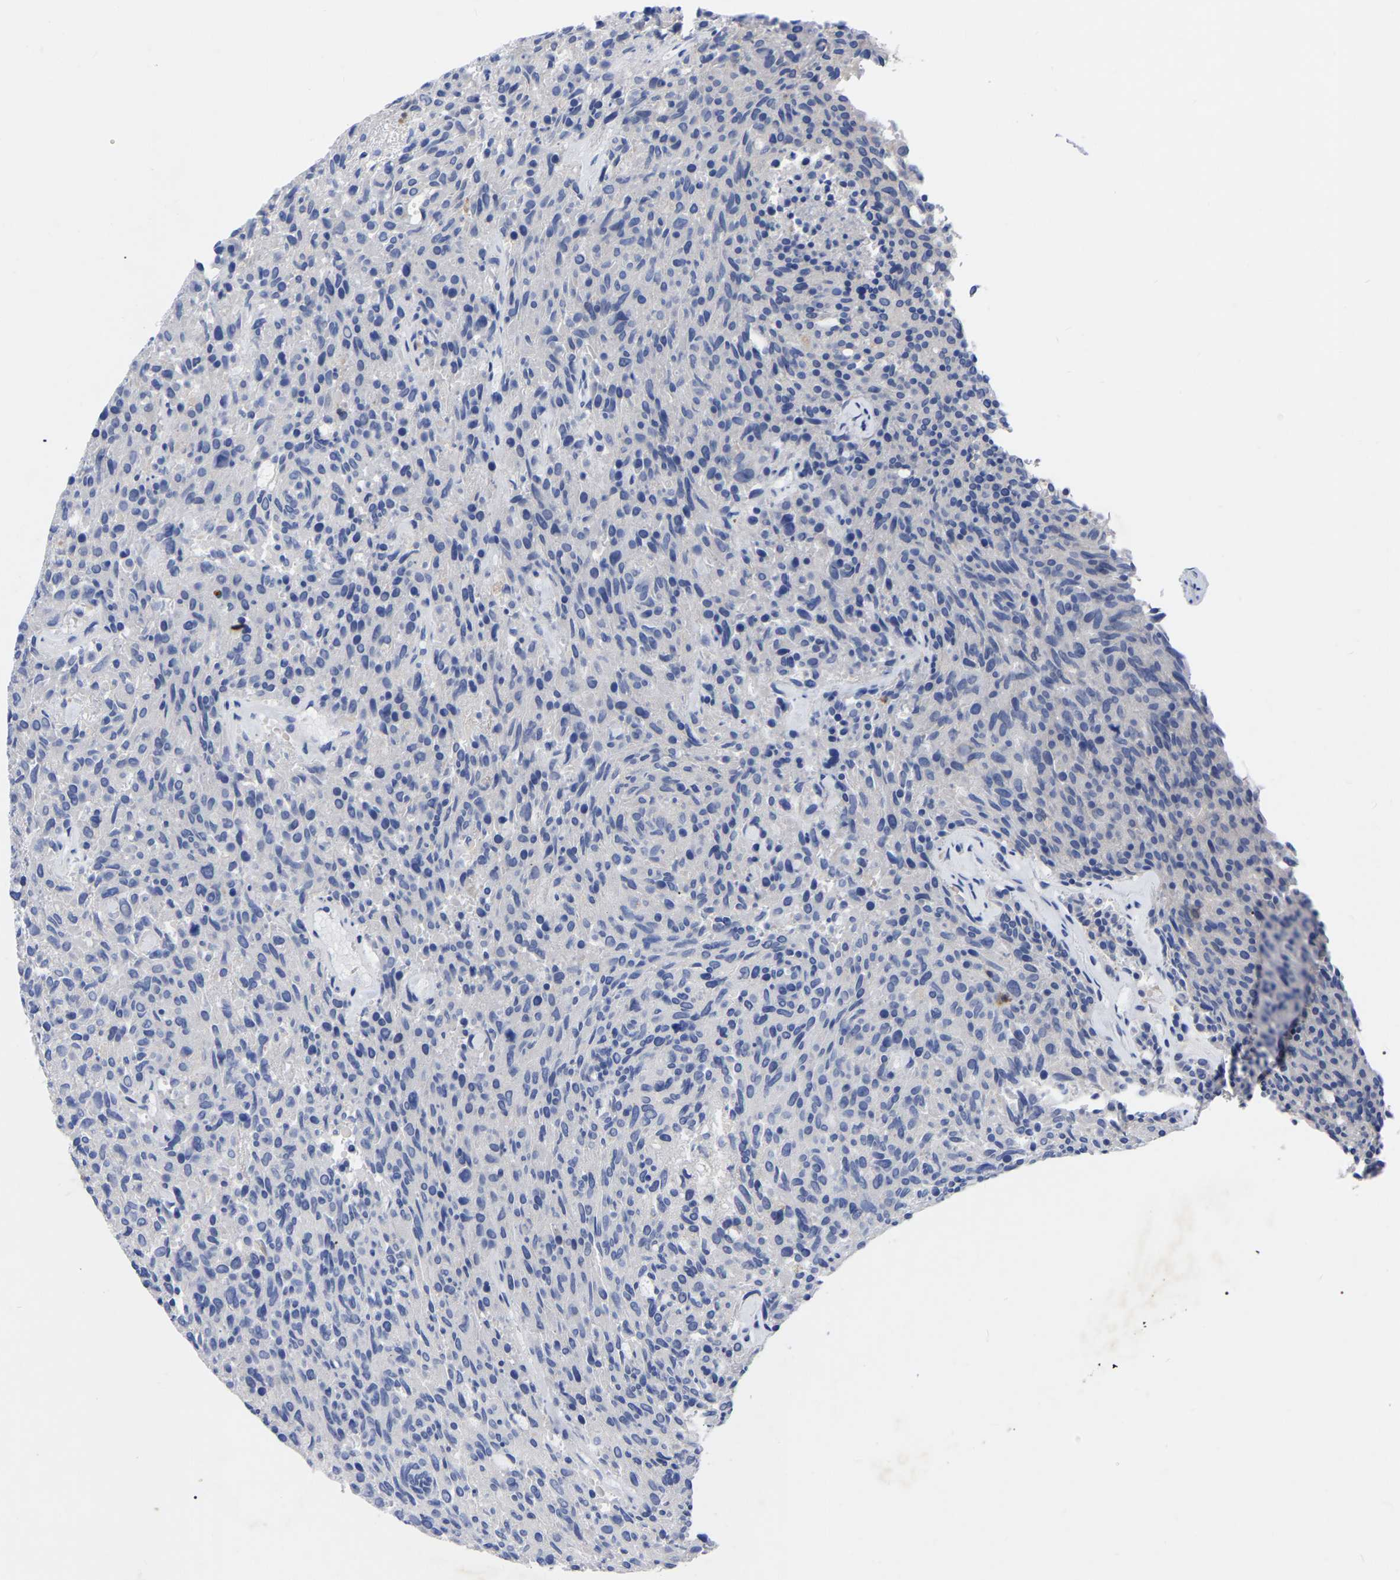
{"staining": {"intensity": "negative", "quantity": "none", "location": "none"}, "tissue": "carcinoid", "cell_type": "Tumor cells", "image_type": "cancer", "snomed": [{"axis": "morphology", "description": "Carcinoid, malignant, NOS"}, {"axis": "topography", "description": "Pancreas"}], "caption": "DAB (3,3'-diaminobenzidine) immunohistochemical staining of carcinoid (malignant) displays no significant positivity in tumor cells.", "gene": "PTPN7", "patient": {"sex": "female", "age": 54}}